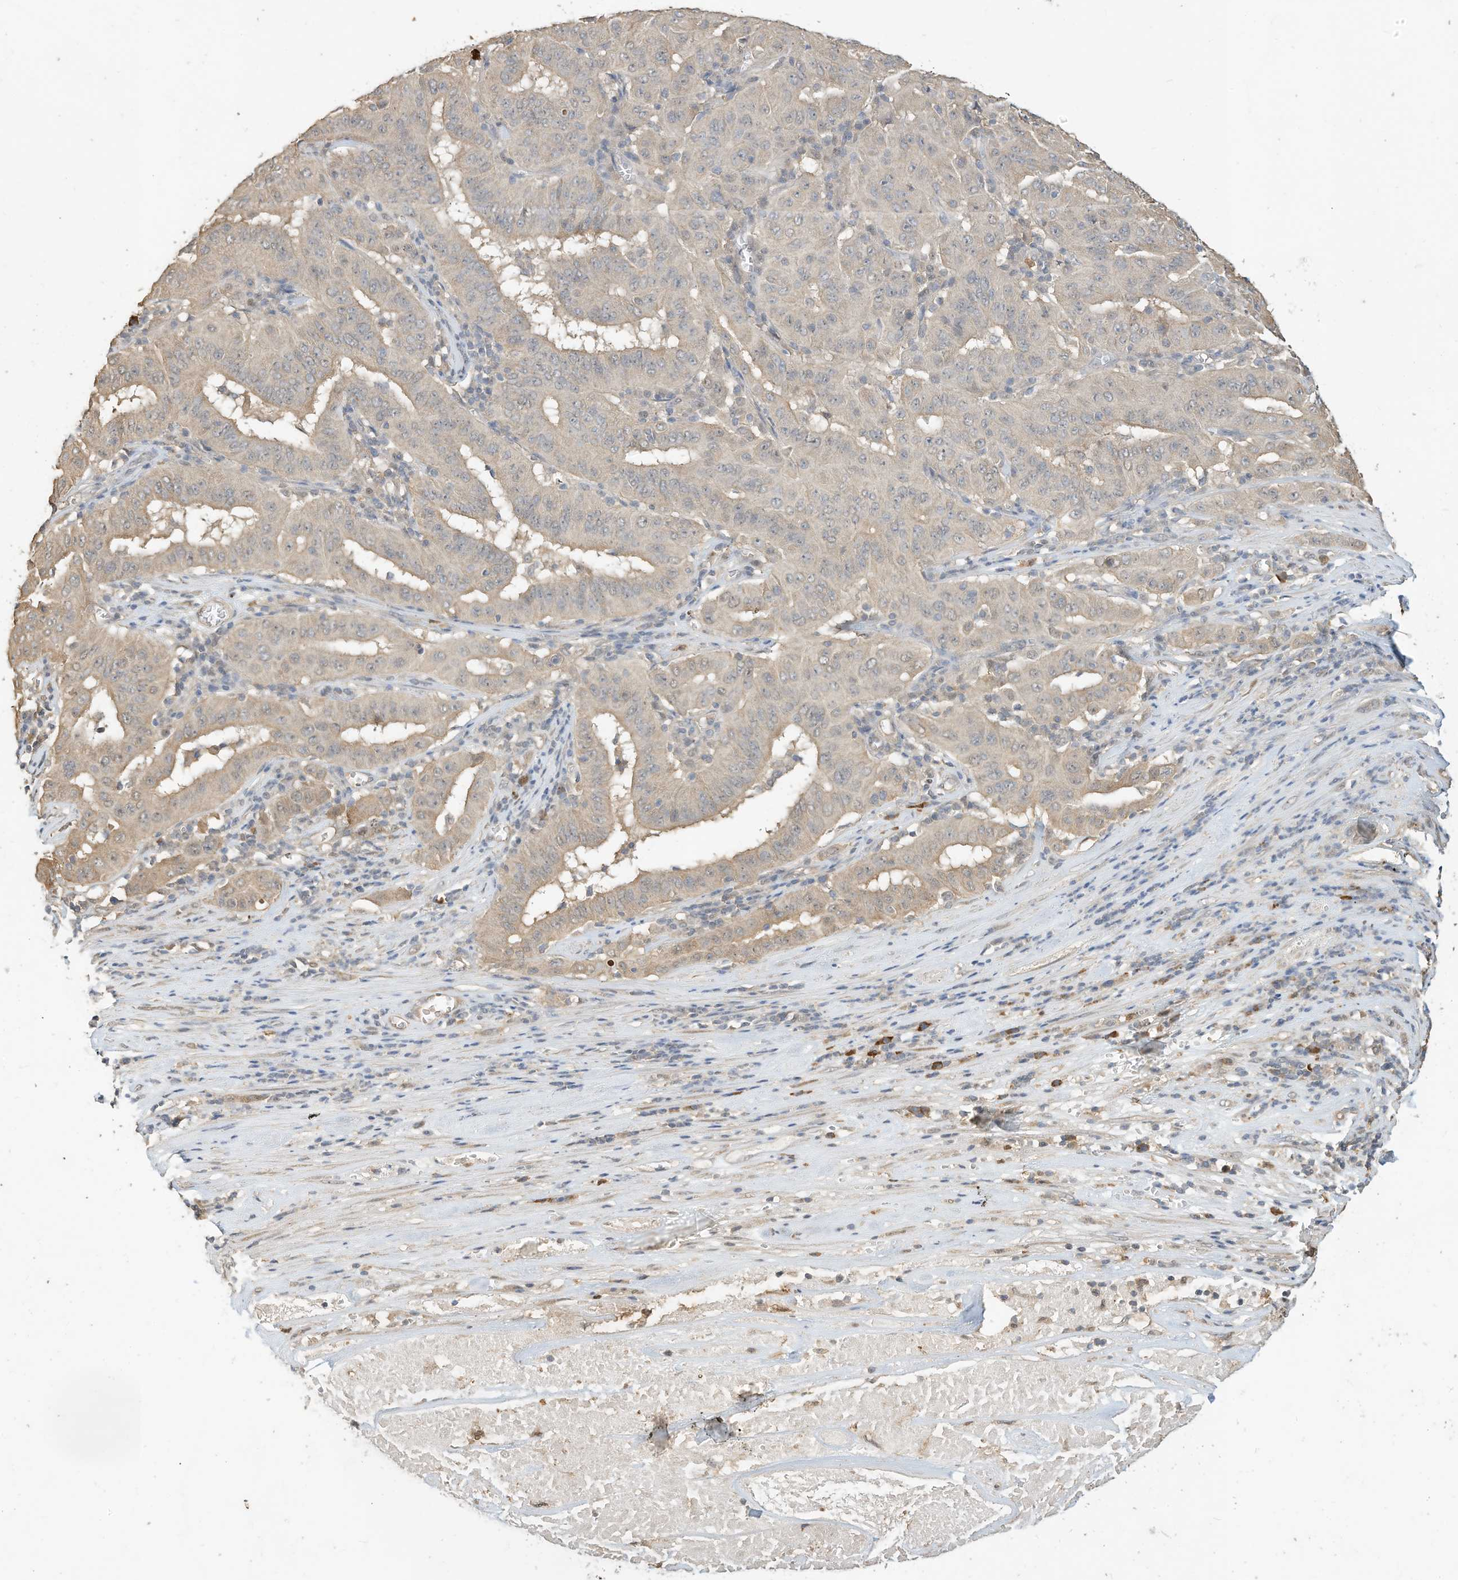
{"staining": {"intensity": "weak", "quantity": "25%-75%", "location": "cytoplasmic/membranous"}, "tissue": "pancreatic cancer", "cell_type": "Tumor cells", "image_type": "cancer", "snomed": [{"axis": "morphology", "description": "Adenocarcinoma, NOS"}, {"axis": "topography", "description": "Pancreas"}], "caption": "Immunohistochemical staining of pancreatic adenocarcinoma exhibits weak cytoplasmic/membranous protein expression in about 25%-75% of tumor cells. (brown staining indicates protein expression, while blue staining denotes nuclei).", "gene": "OFD1", "patient": {"sex": "male", "age": 63}}